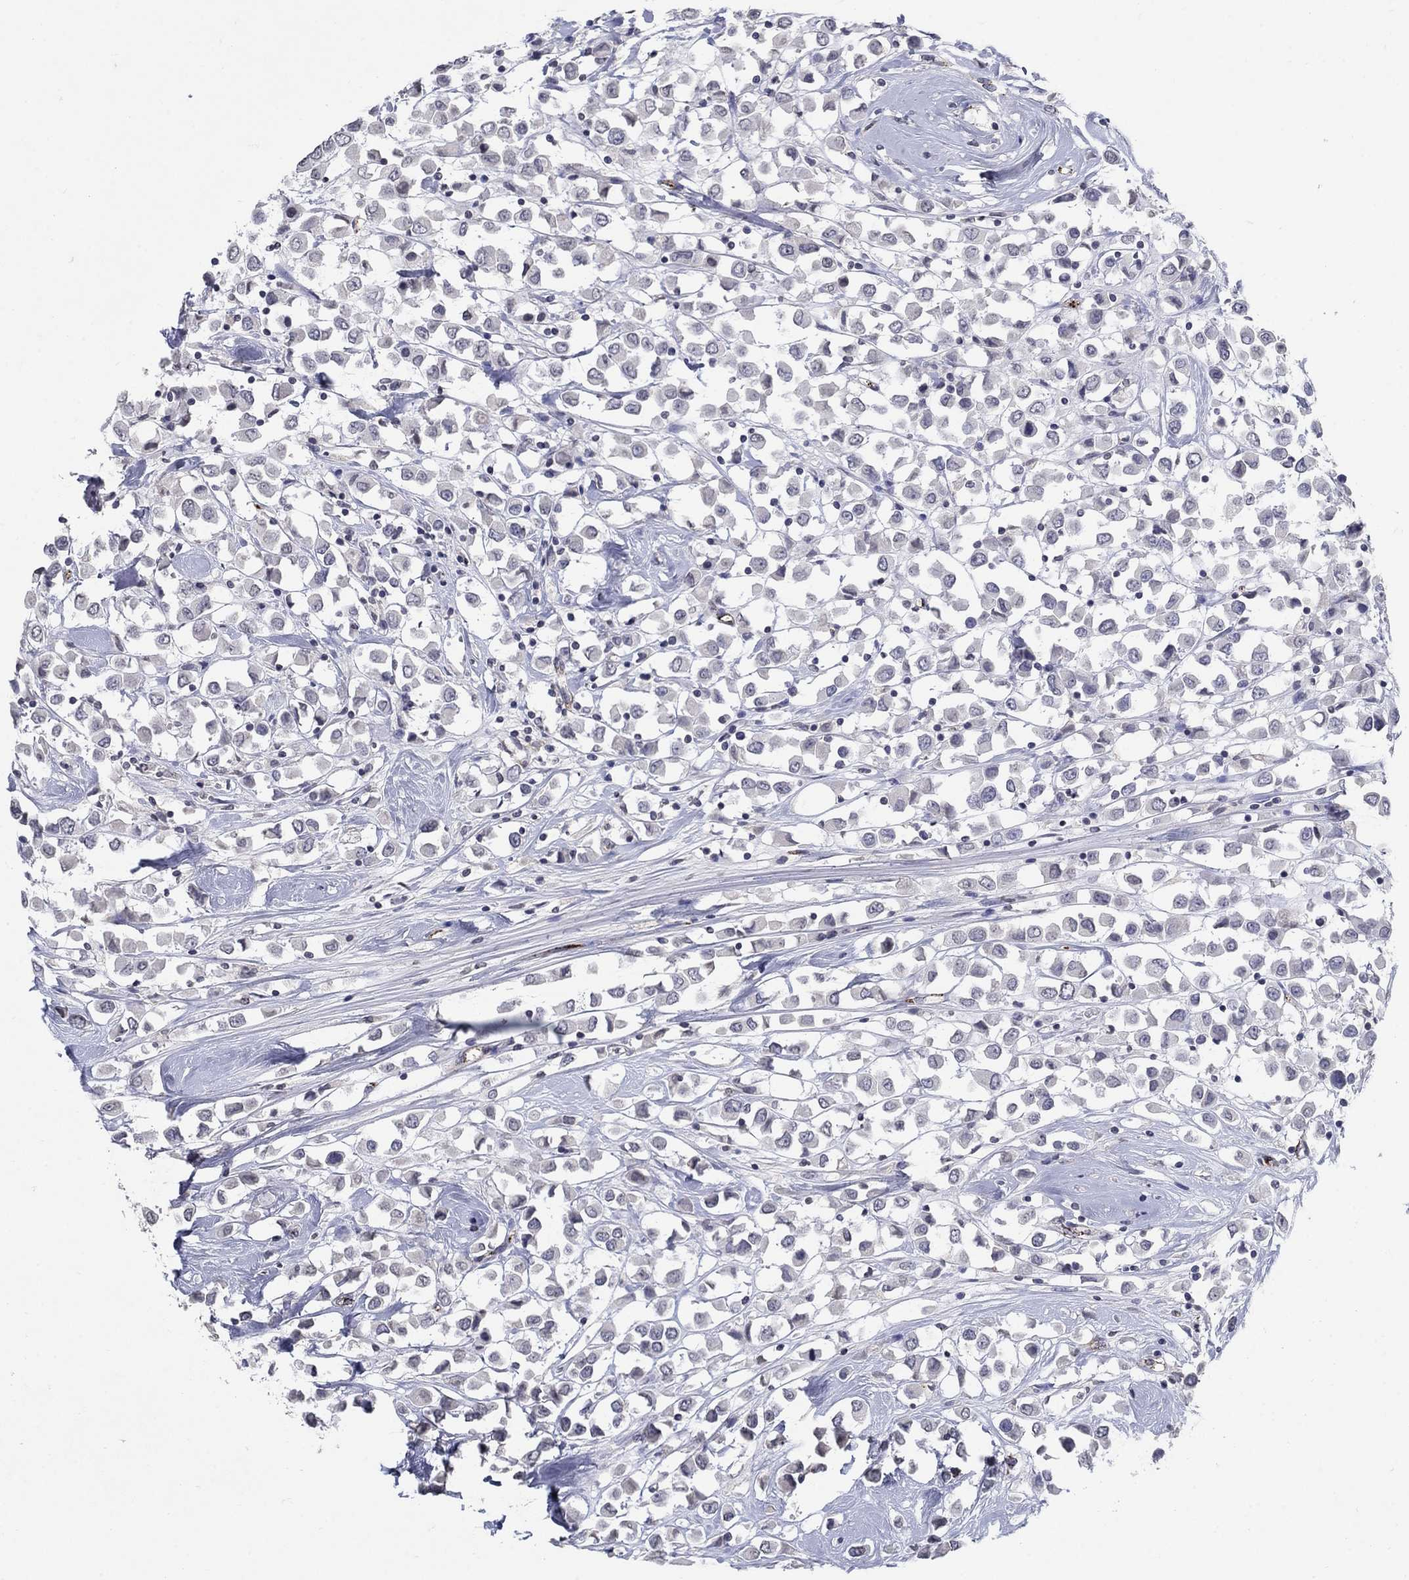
{"staining": {"intensity": "negative", "quantity": "none", "location": "none"}, "tissue": "breast cancer", "cell_type": "Tumor cells", "image_type": "cancer", "snomed": [{"axis": "morphology", "description": "Duct carcinoma"}, {"axis": "topography", "description": "Breast"}], "caption": "Breast cancer (intraductal carcinoma) stained for a protein using immunohistochemistry (IHC) reveals no positivity tumor cells.", "gene": "TINAG", "patient": {"sex": "female", "age": 61}}